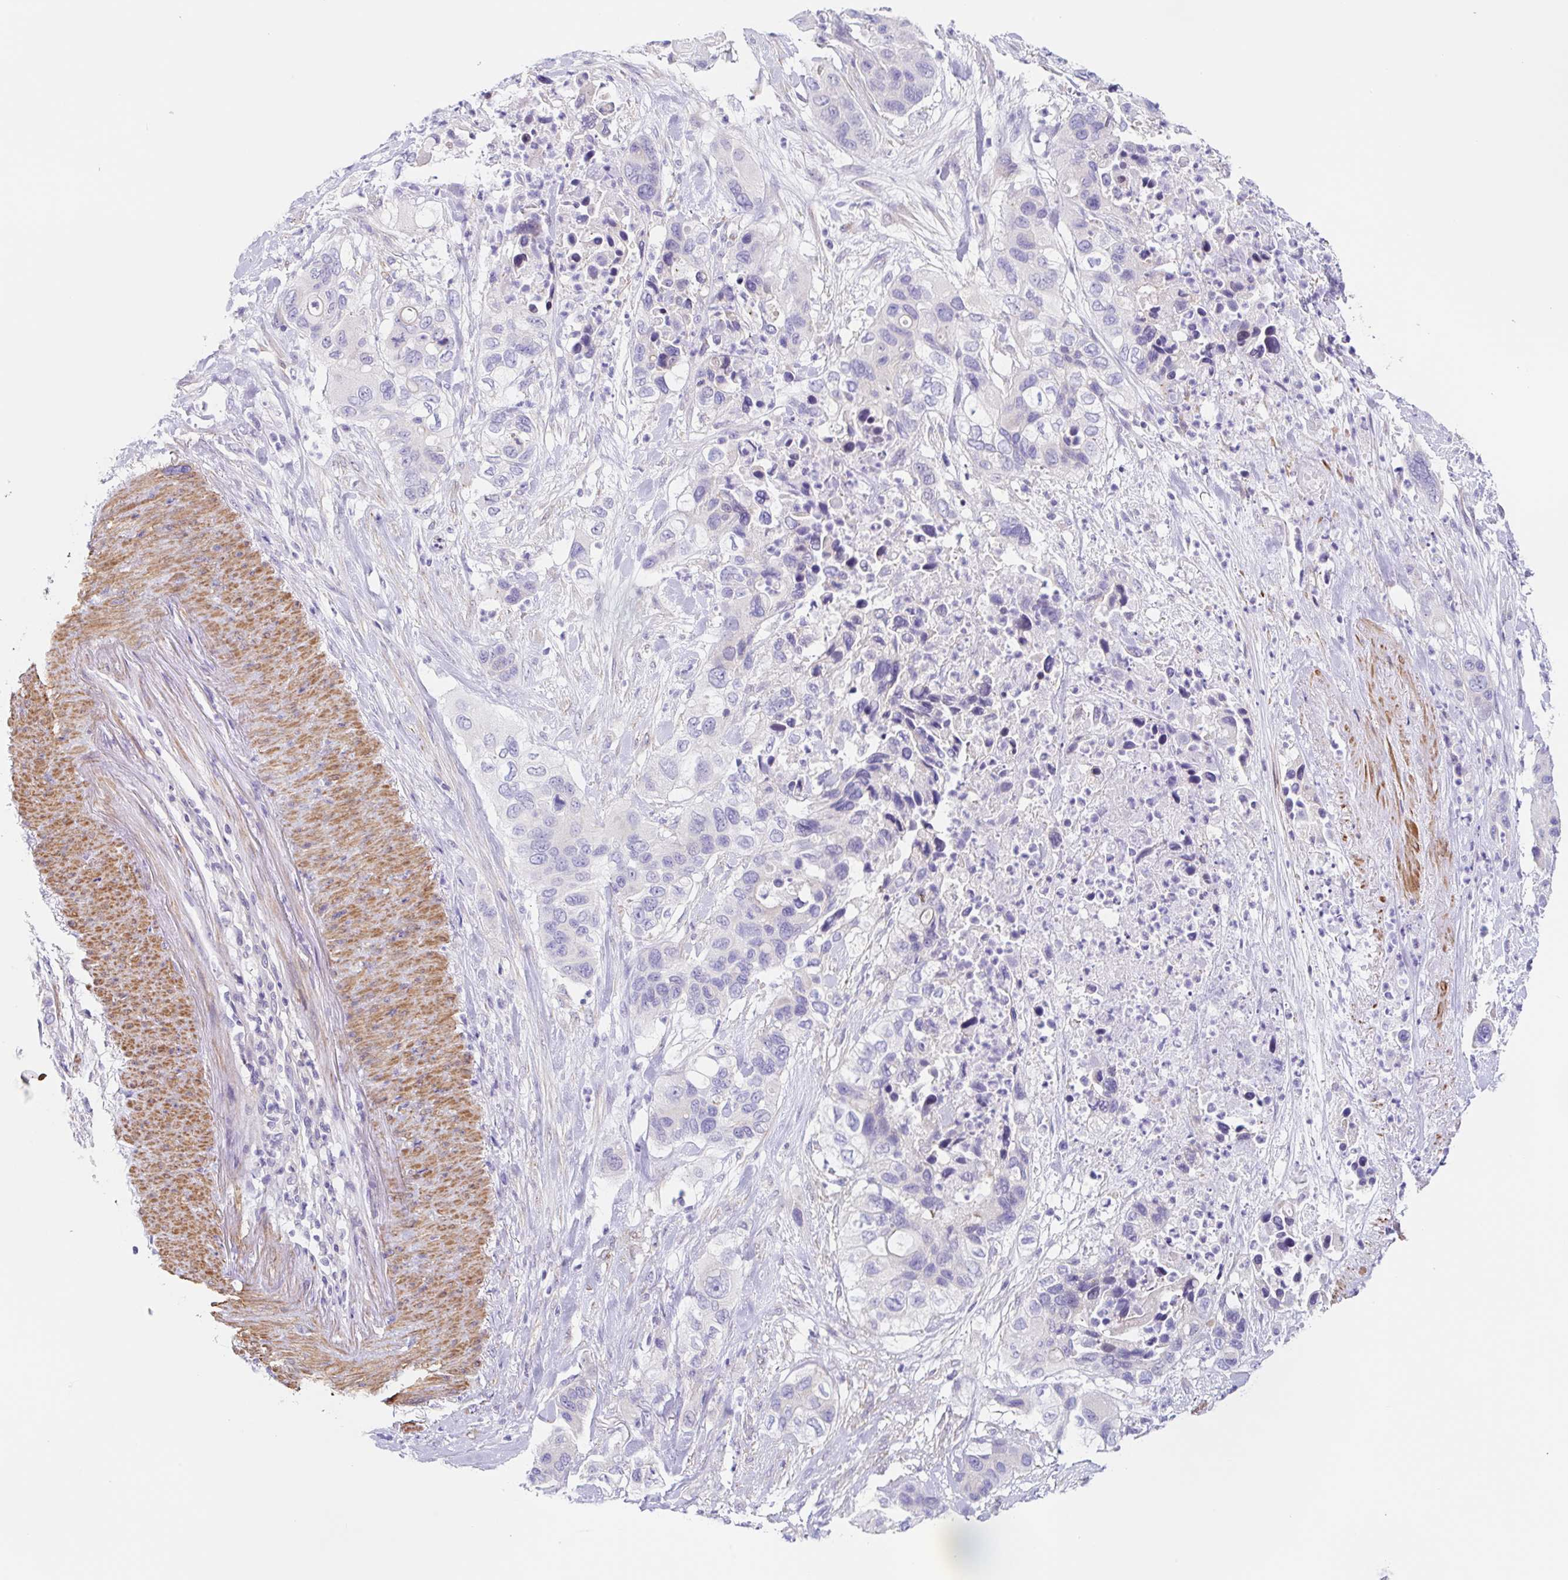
{"staining": {"intensity": "negative", "quantity": "none", "location": "none"}, "tissue": "pancreatic cancer", "cell_type": "Tumor cells", "image_type": "cancer", "snomed": [{"axis": "morphology", "description": "Adenocarcinoma, NOS"}, {"axis": "topography", "description": "Pancreas"}], "caption": "Immunohistochemical staining of pancreatic cancer displays no significant staining in tumor cells. (Stains: DAB IHC with hematoxylin counter stain, Microscopy: brightfield microscopy at high magnification).", "gene": "DCAF17", "patient": {"sex": "female", "age": 71}}